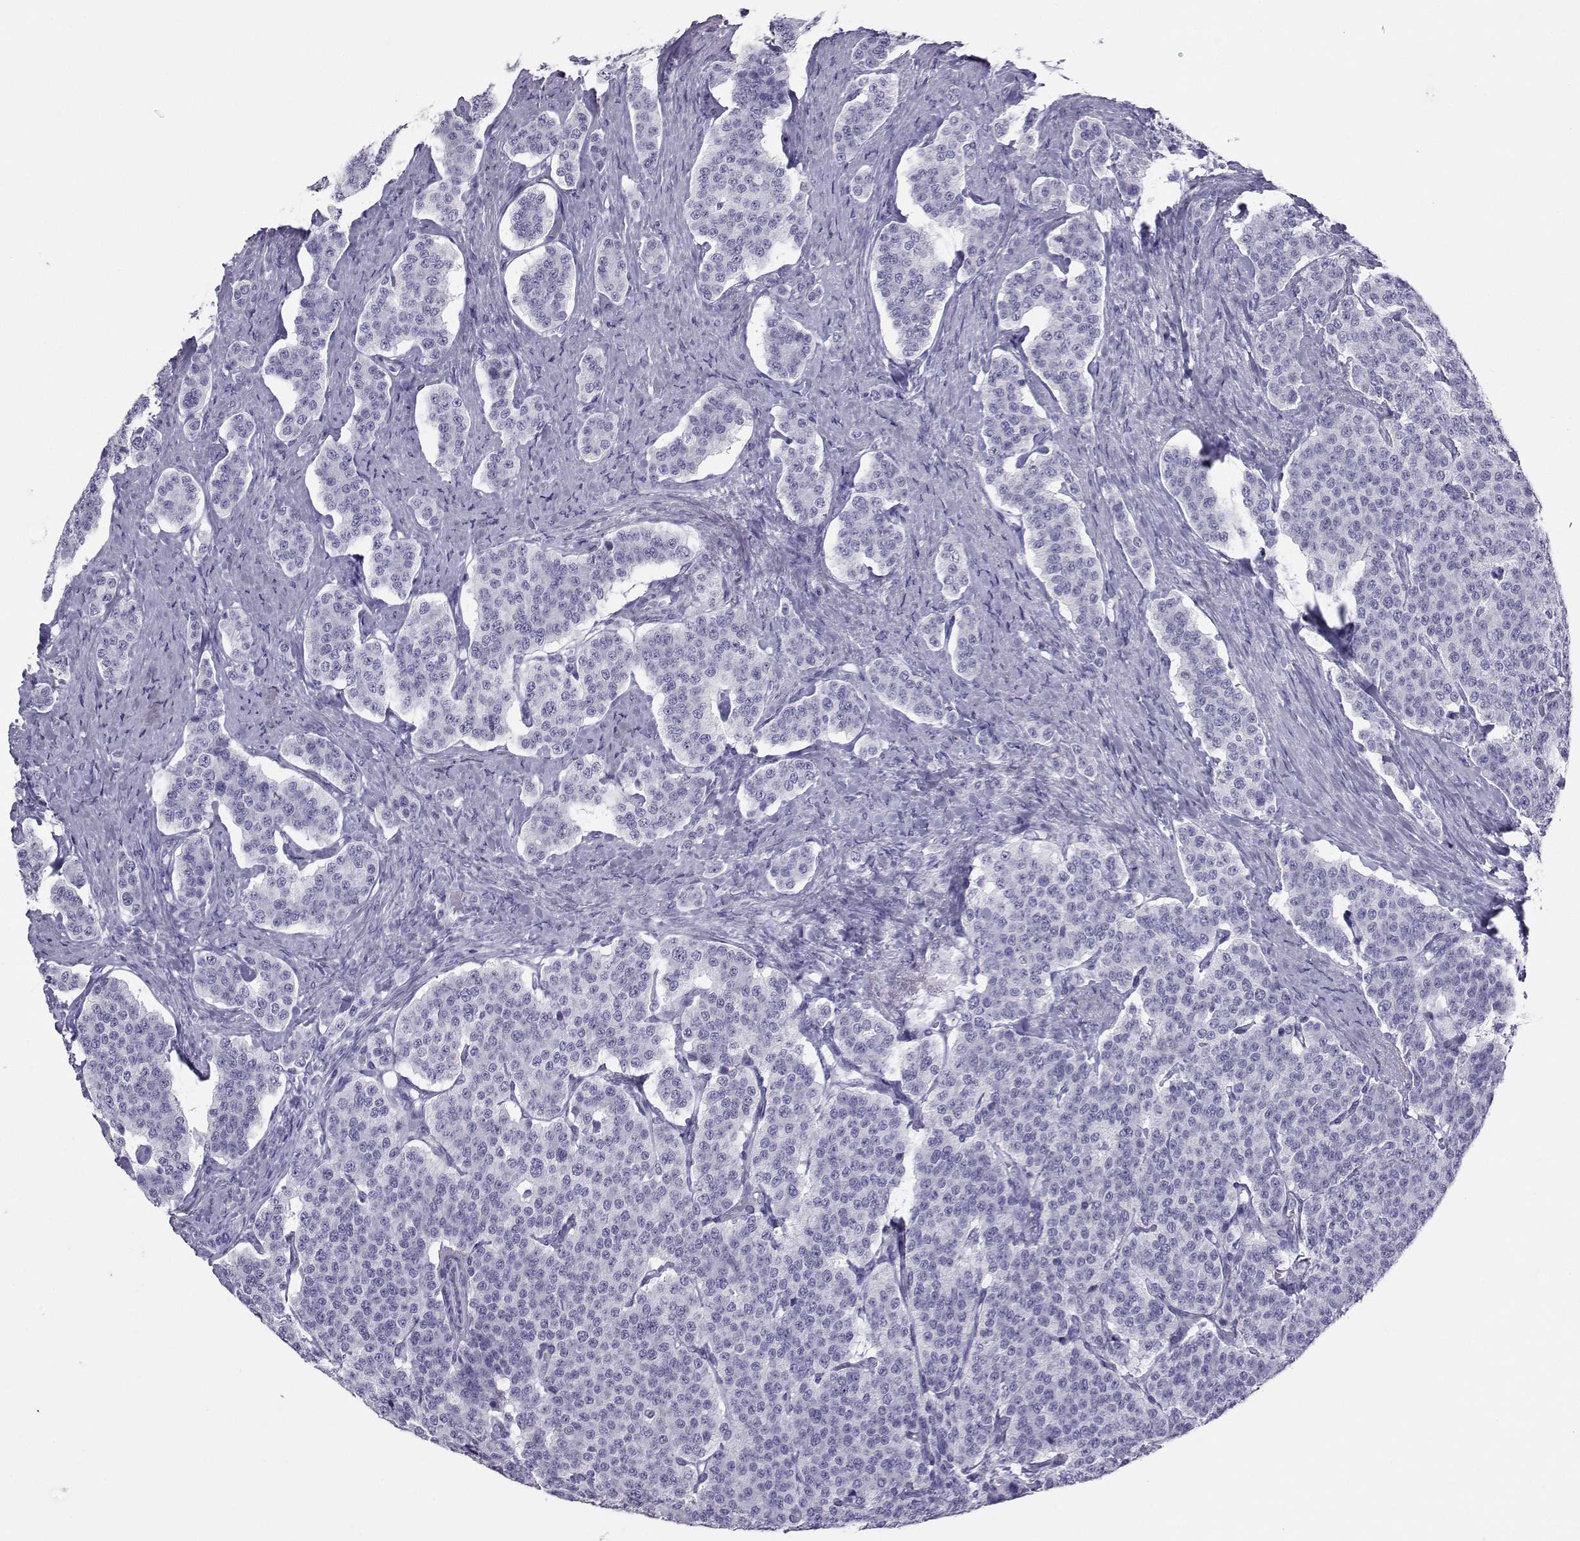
{"staining": {"intensity": "negative", "quantity": "none", "location": "none"}, "tissue": "carcinoid", "cell_type": "Tumor cells", "image_type": "cancer", "snomed": [{"axis": "morphology", "description": "Carcinoid, malignant, NOS"}, {"axis": "topography", "description": "Small intestine"}], "caption": "Tumor cells are negative for protein expression in human malignant carcinoid. (DAB (3,3'-diaminobenzidine) immunohistochemistry (IHC), high magnification).", "gene": "LORICRIN", "patient": {"sex": "female", "age": 58}}